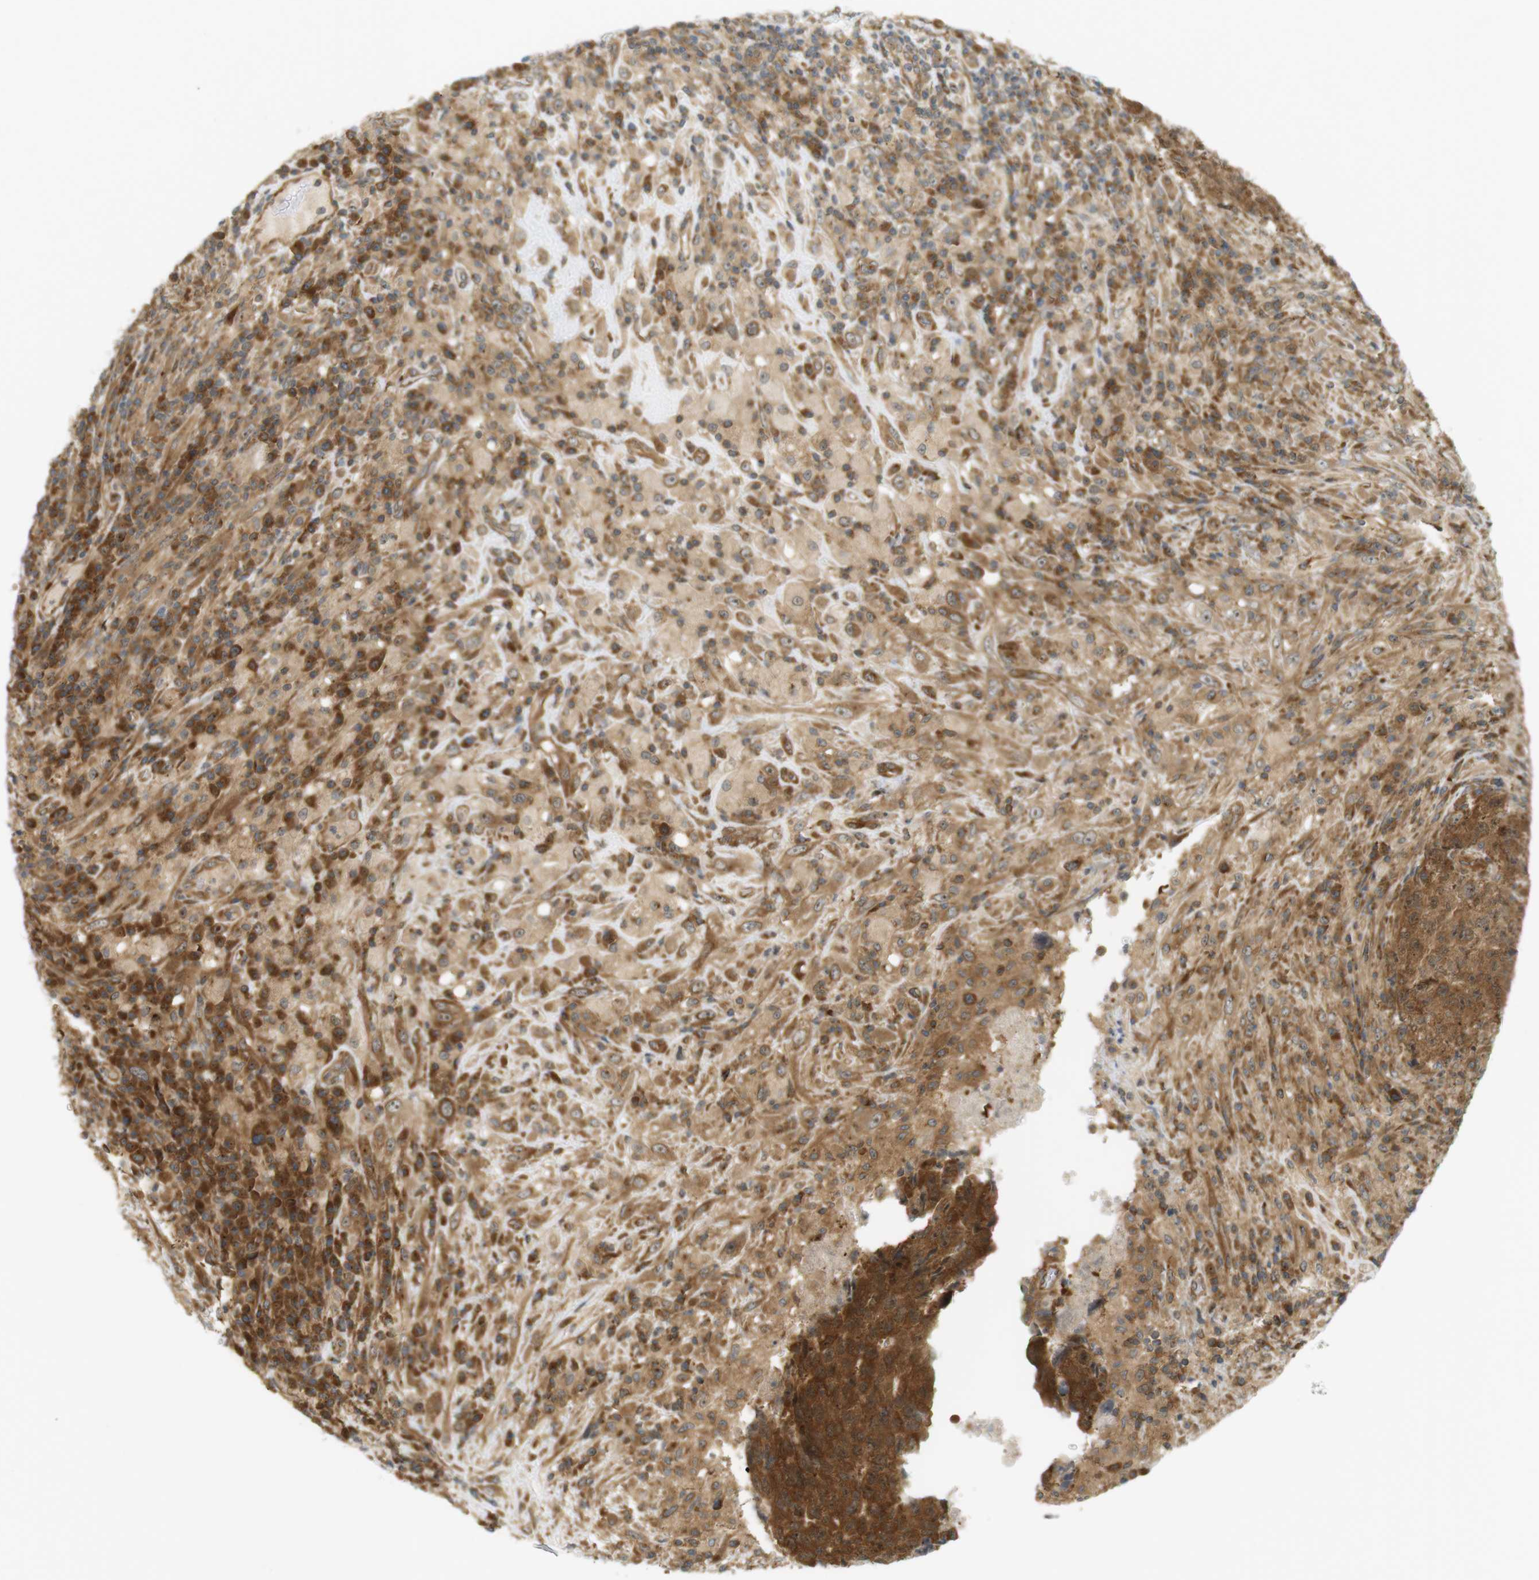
{"staining": {"intensity": "moderate", "quantity": ">75%", "location": "cytoplasmic/membranous,nuclear"}, "tissue": "testis cancer", "cell_type": "Tumor cells", "image_type": "cancer", "snomed": [{"axis": "morphology", "description": "Necrosis, NOS"}, {"axis": "morphology", "description": "Carcinoma, Embryonal, NOS"}, {"axis": "topography", "description": "Testis"}], "caption": "Embryonal carcinoma (testis) stained with a brown dye displays moderate cytoplasmic/membranous and nuclear positive positivity in approximately >75% of tumor cells.", "gene": "PA2G4", "patient": {"sex": "male", "age": 19}}